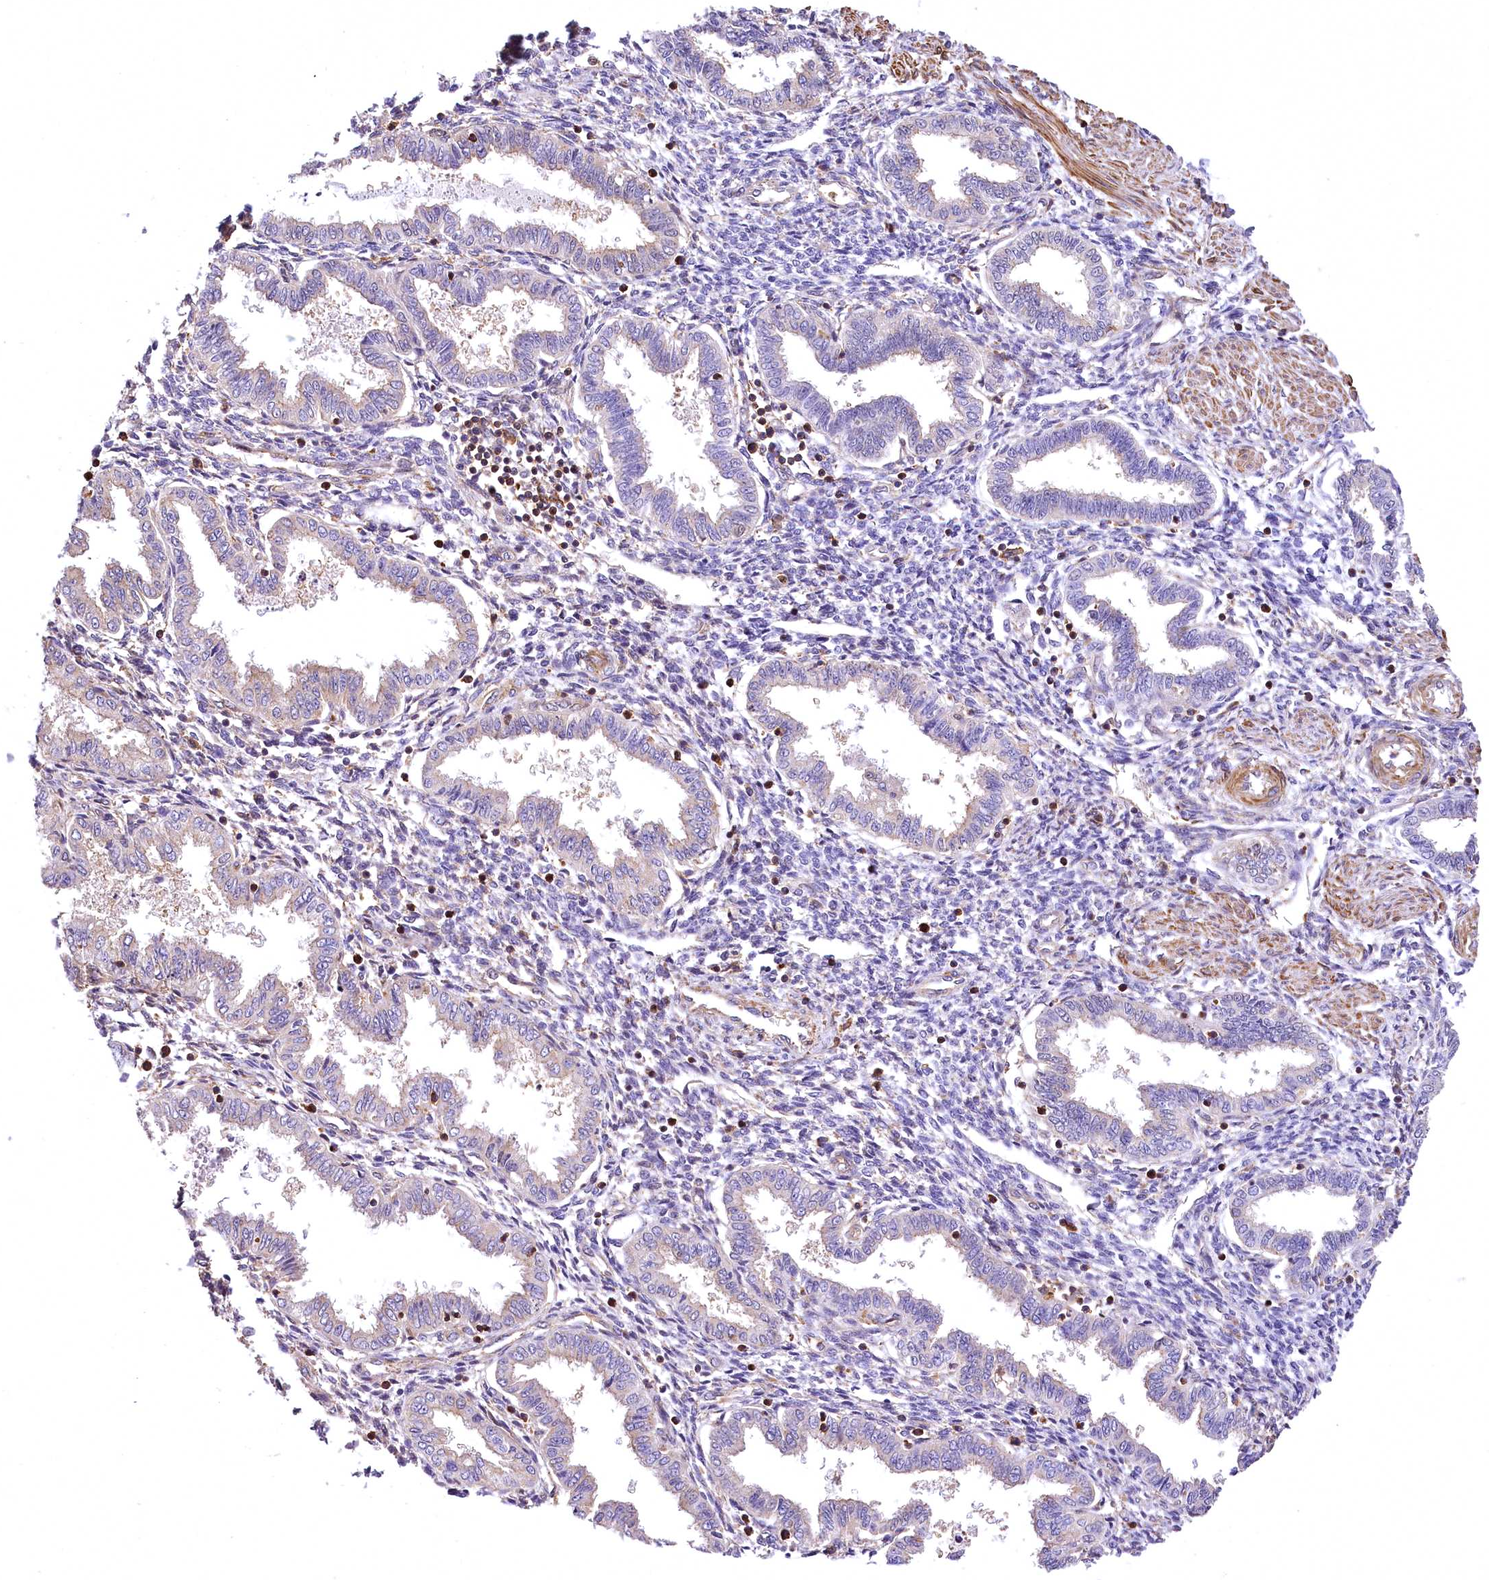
{"staining": {"intensity": "weak", "quantity": "<25%", "location": "cytoplasmic/membranous"}, "tissue": "endometrium", "cell_type": "Cells in endometrial stroma", "image_type": "normal", "snomed": [{"axis": "morphology", "description": "Normal tissue, NOS"}, {"axis": "topography", "description": "Endometrium"}], "caption": "A micrograph of human endometrium is negative for staining in cells in endometrial stroma. (IHC, brightfield microscopy, high magnification).", "gene": "DPP3", "patient": {"sex": "female", "age": 33}}